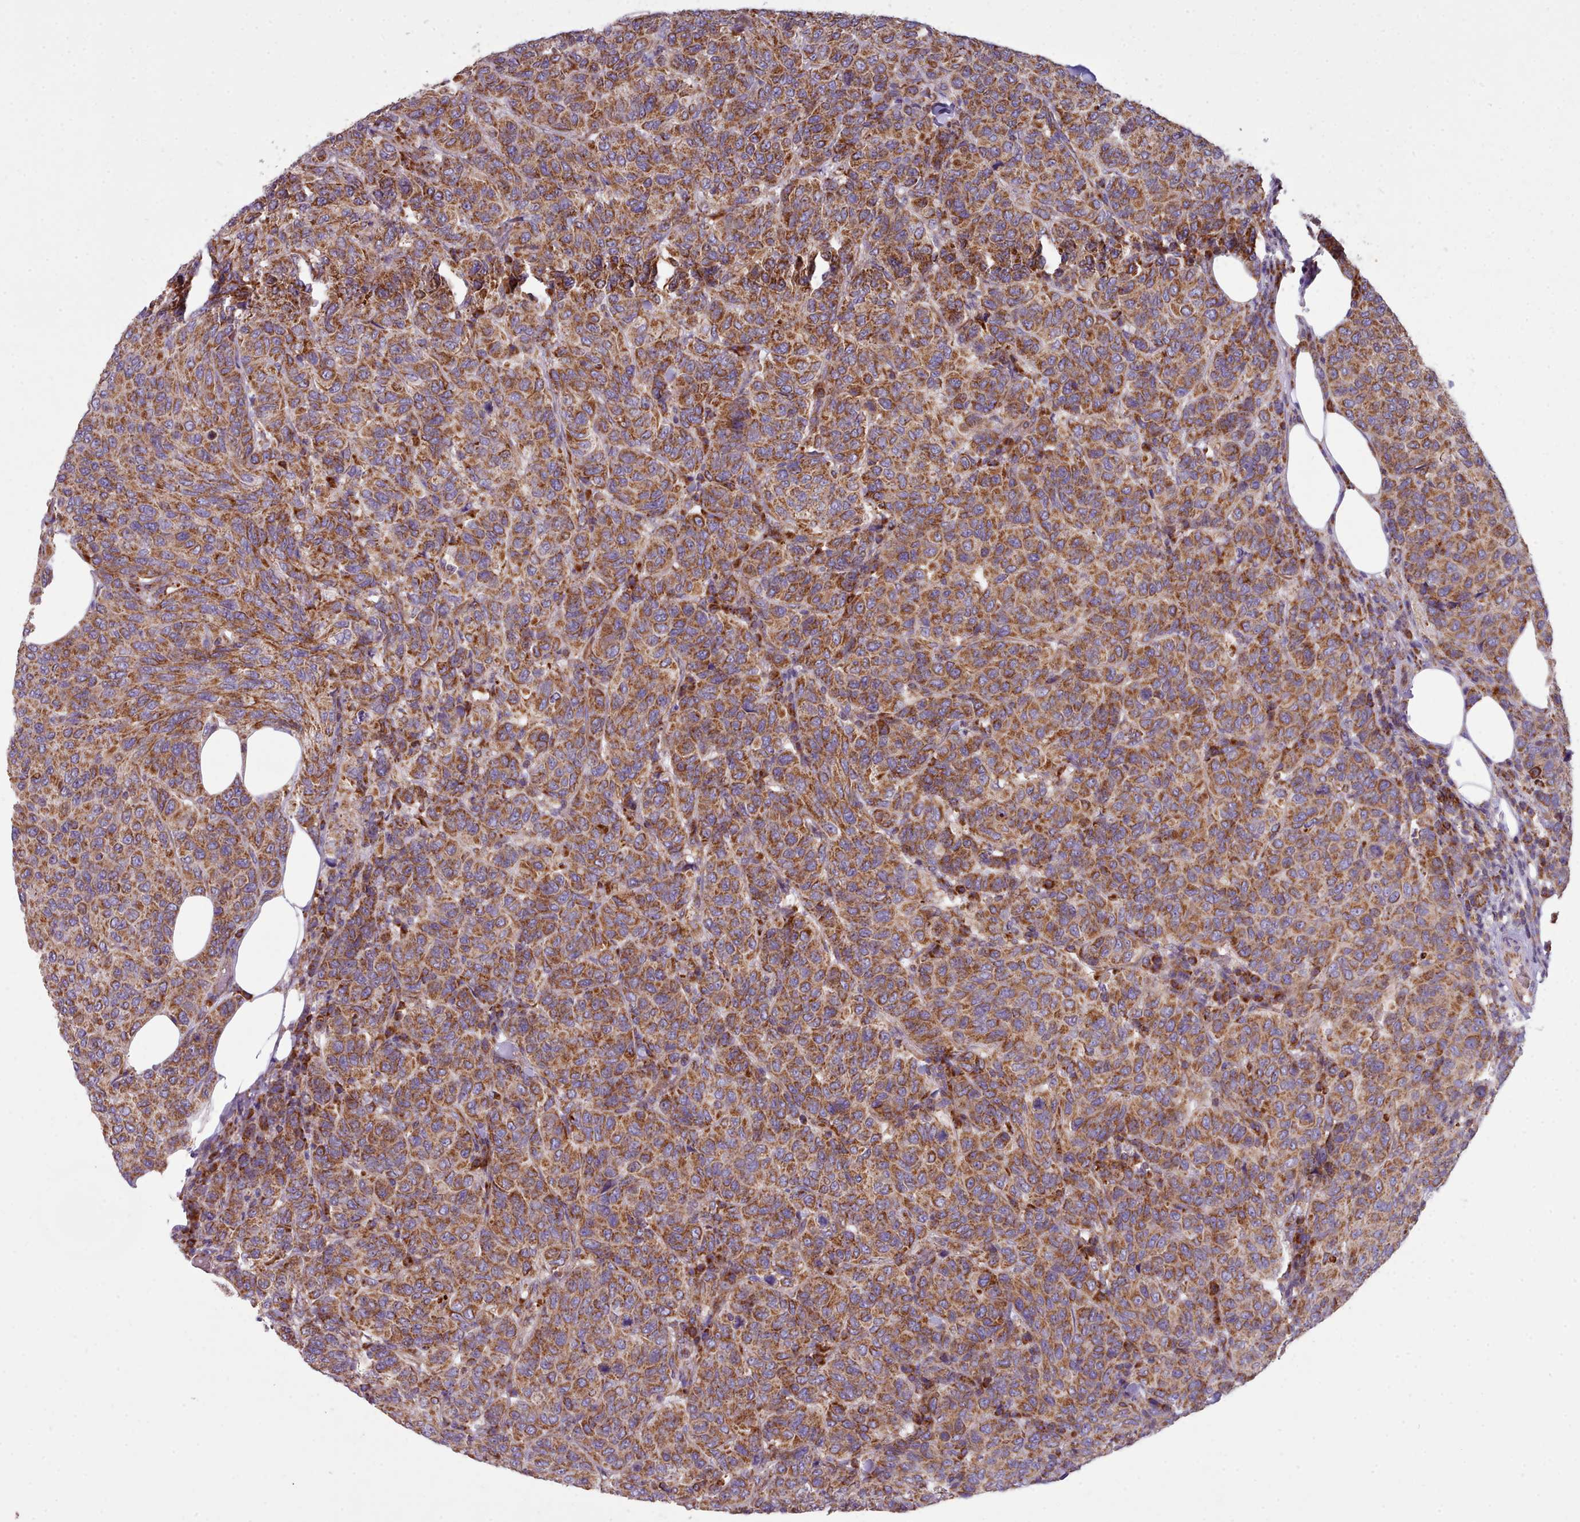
{"staining": {"intensity": "strong", "quantity": ">75%", "location": "cytoplasmic/membranous"}, "tissue": "breast cancer", "cell_type": "Tumor cells", "image_type": "cancer", "snomed": [{"axis": "morphology", "description": "Duct carcinoma"}, {"axis": "topography", "description": "Breast"}], "caption": "Brown immunohistochemical staining in human breast invasive ductal carcinoma shows strong cytoplasmic/membranous expression in about >75% of tumor cells. The protein of interest is shown in brown color, while the nuclei are stained blue.", "gene": "SRP54", "patient": {"sex": "female", "age": 55}}